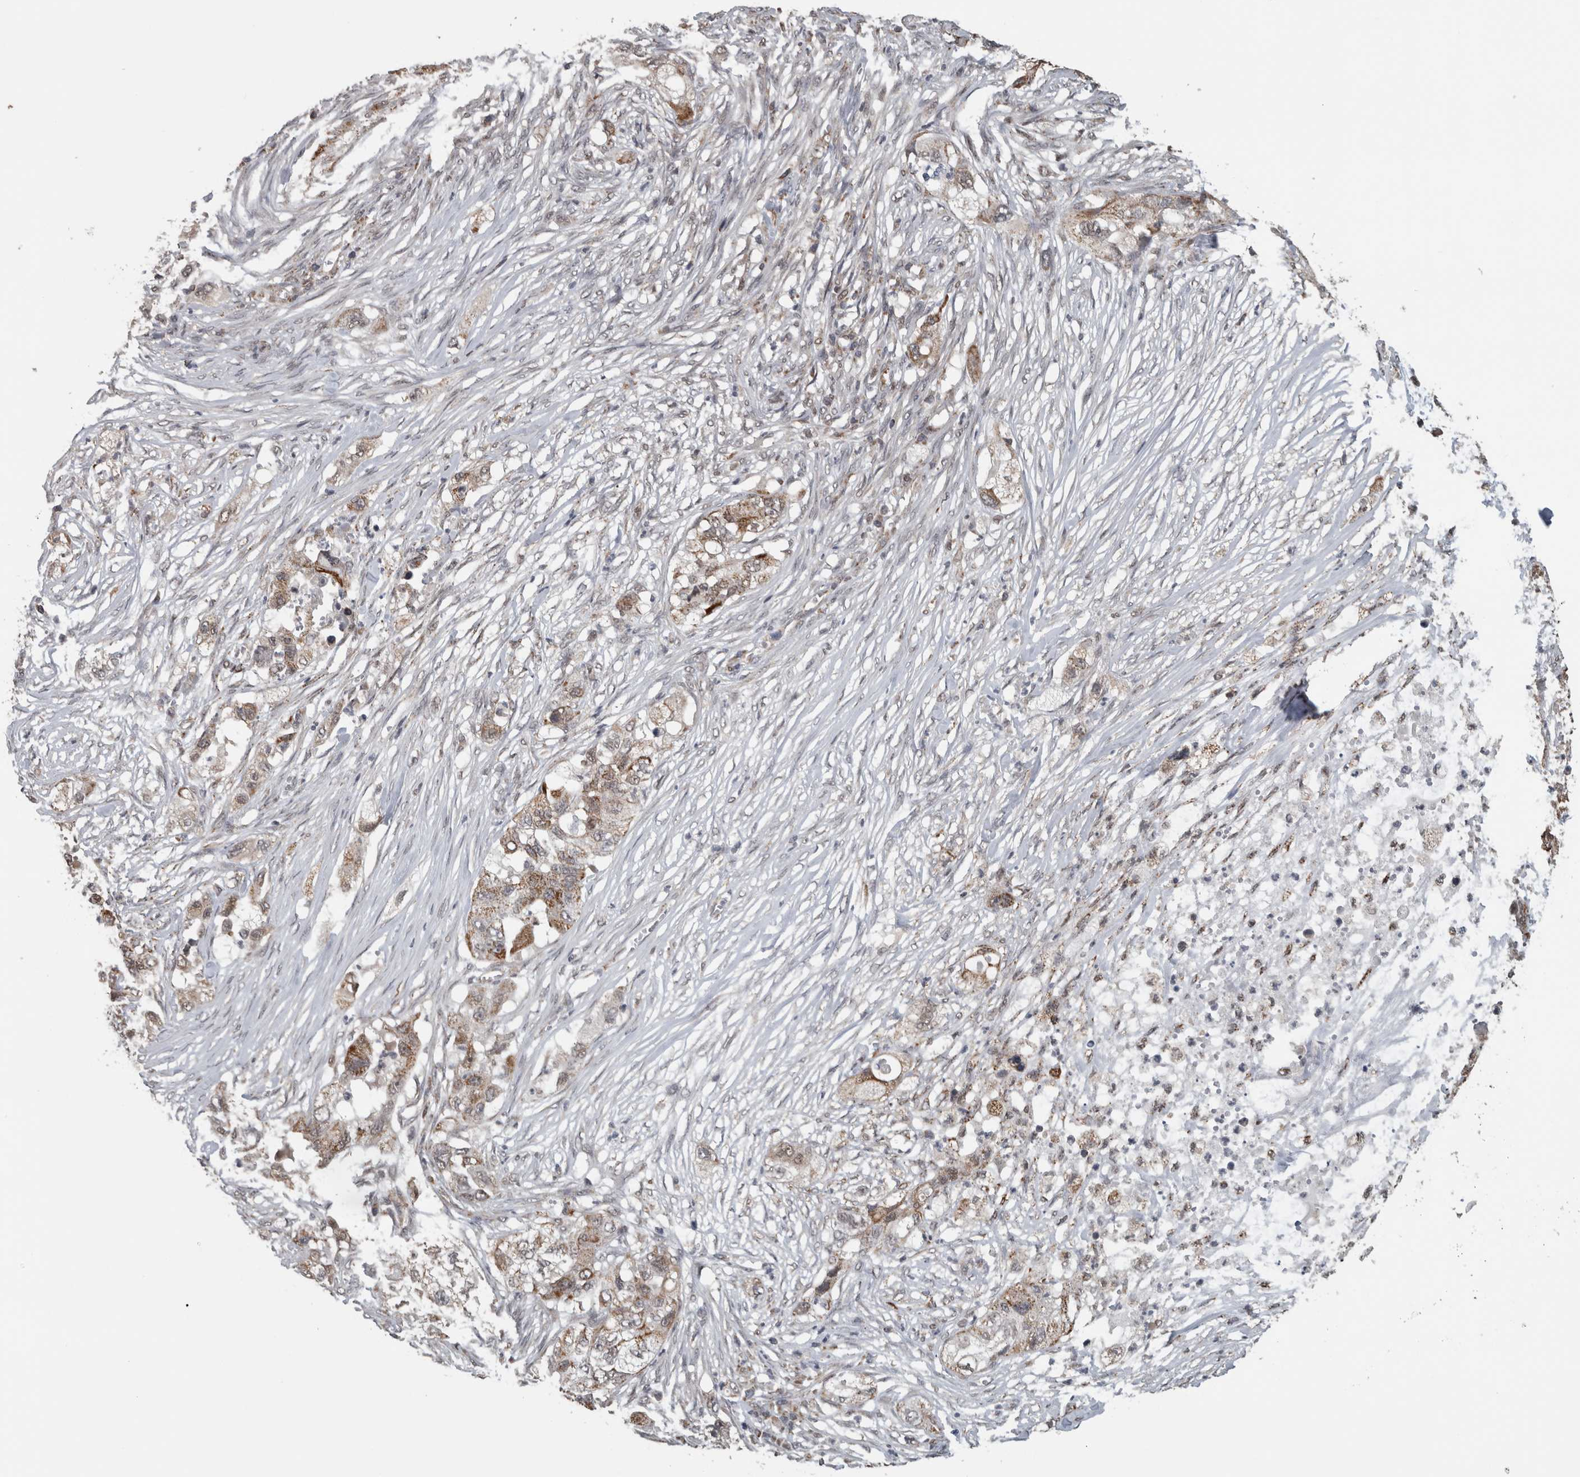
{"staining": {"intensity": "weak", "quantity": ">75%", "location": "cytoplasmic/membranous"}, "tissue": "pancreatic cancer", "cell_type": "Tumor cells", "image_type": "cancer", "snomed": [{"axis": "morphology", "description": "Adenocarcinoma, NOS"}, {"axis": "topography", "description": "Pancreas"}], "caption": "This photomicrograph exhibits adenocarcinoma (pancreatic) stained with immunohistochemistry (IHC) to label a protein in brown. The cytoplasmic/membranous of tumor cells show weak positivity for the protein. Nuclei are counter-stained blue.", "gene": "OR2K2", "patient": {"sex": "female", "age": 78}}